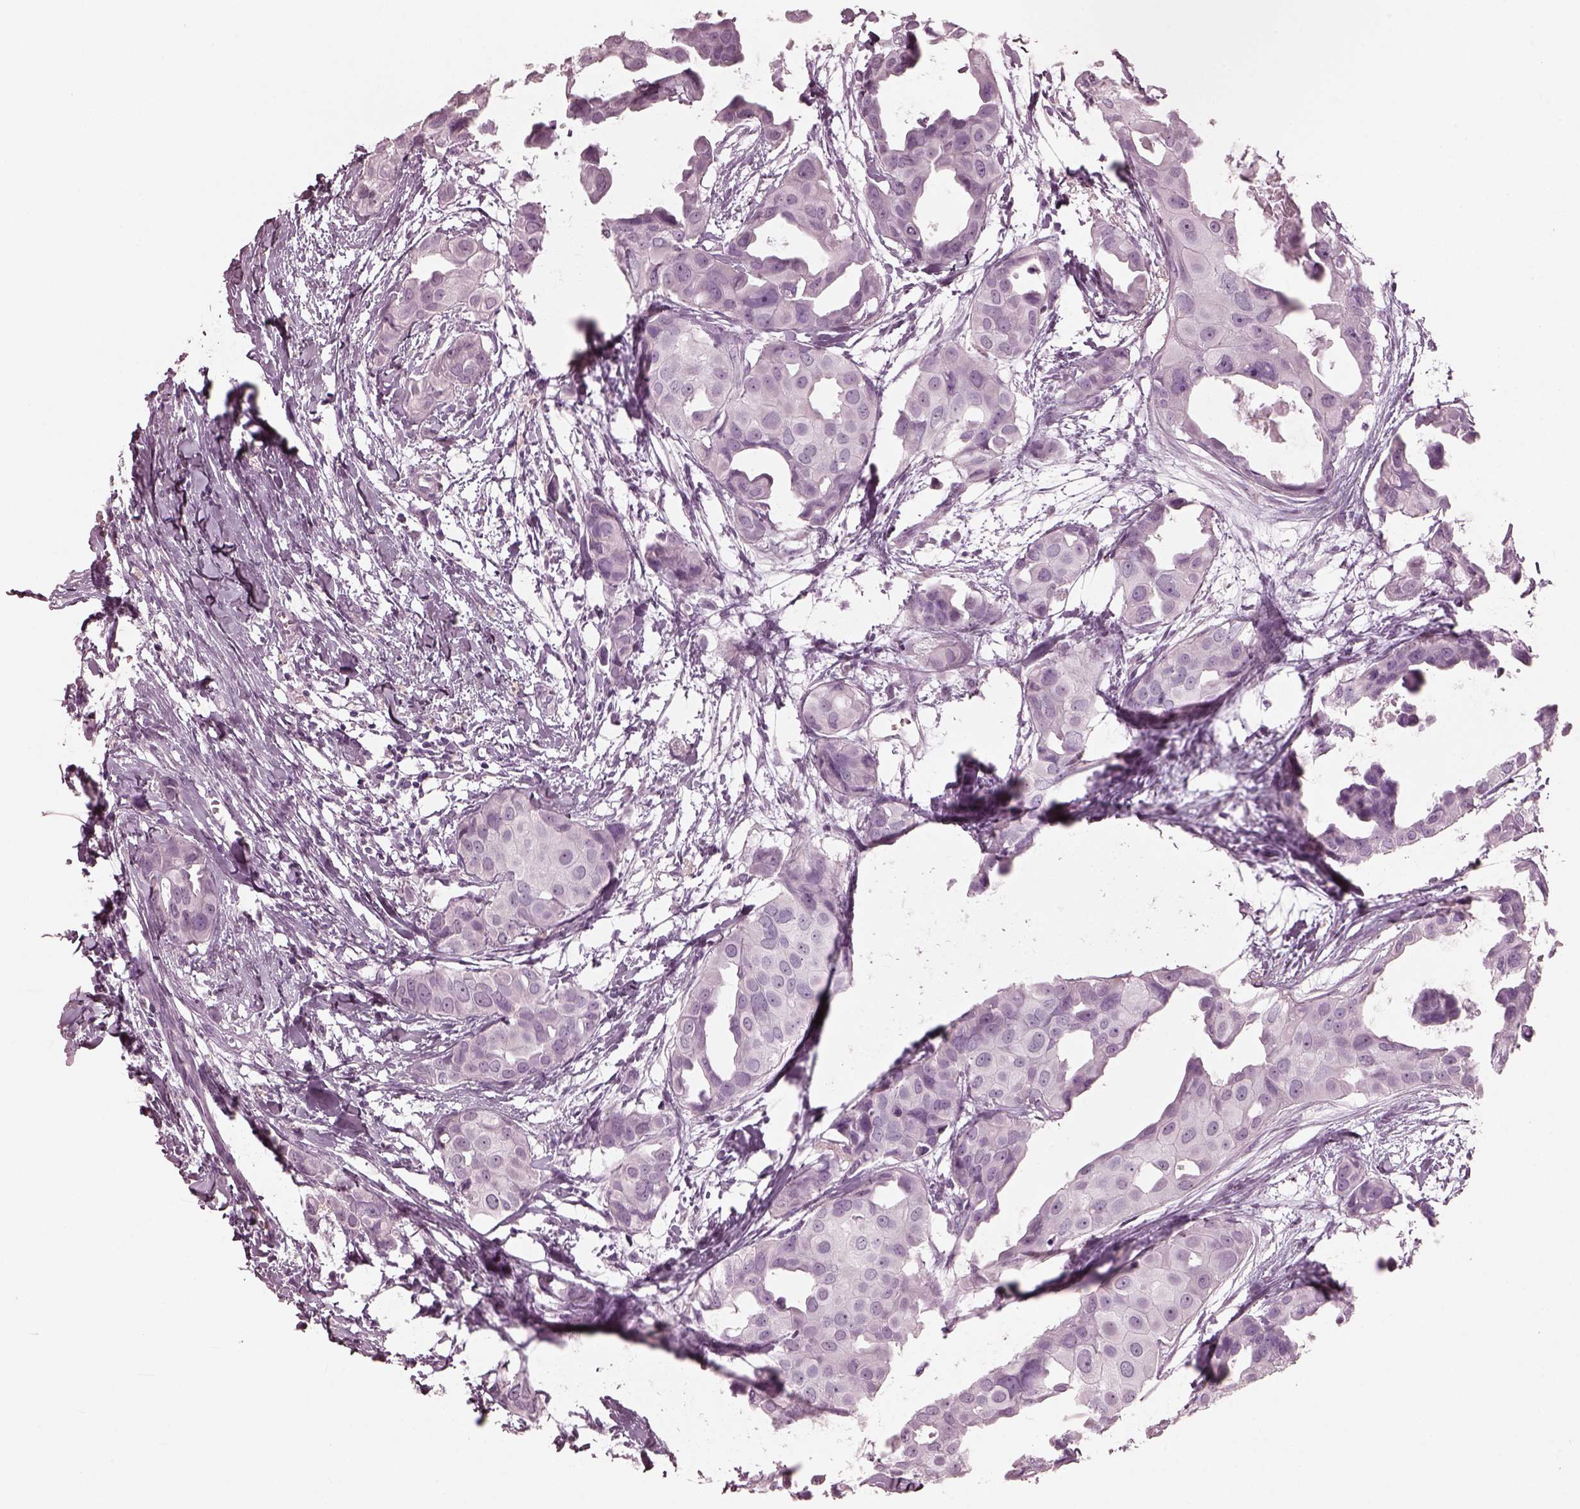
{"staining": {"intensity": "negative", "quantity": "none", "location": "none"}, "tissue": "breast cancer", "cell_type": "Tumor cells", "image_type": "cancer", "snomed": [{"axis": "morphology", "description": "Duct carcinoma"}, {"axis": "topography", "description": "Breast"}], "caption": "Immunohistochemistry photomicrograph of neoplastic tissue: human intraductal carcinoma (breast) stained with DAB shows no significant protein positivity in tumor cells.", "gene": "FABP9", "patient": {"sex": "female", "age": 38}}